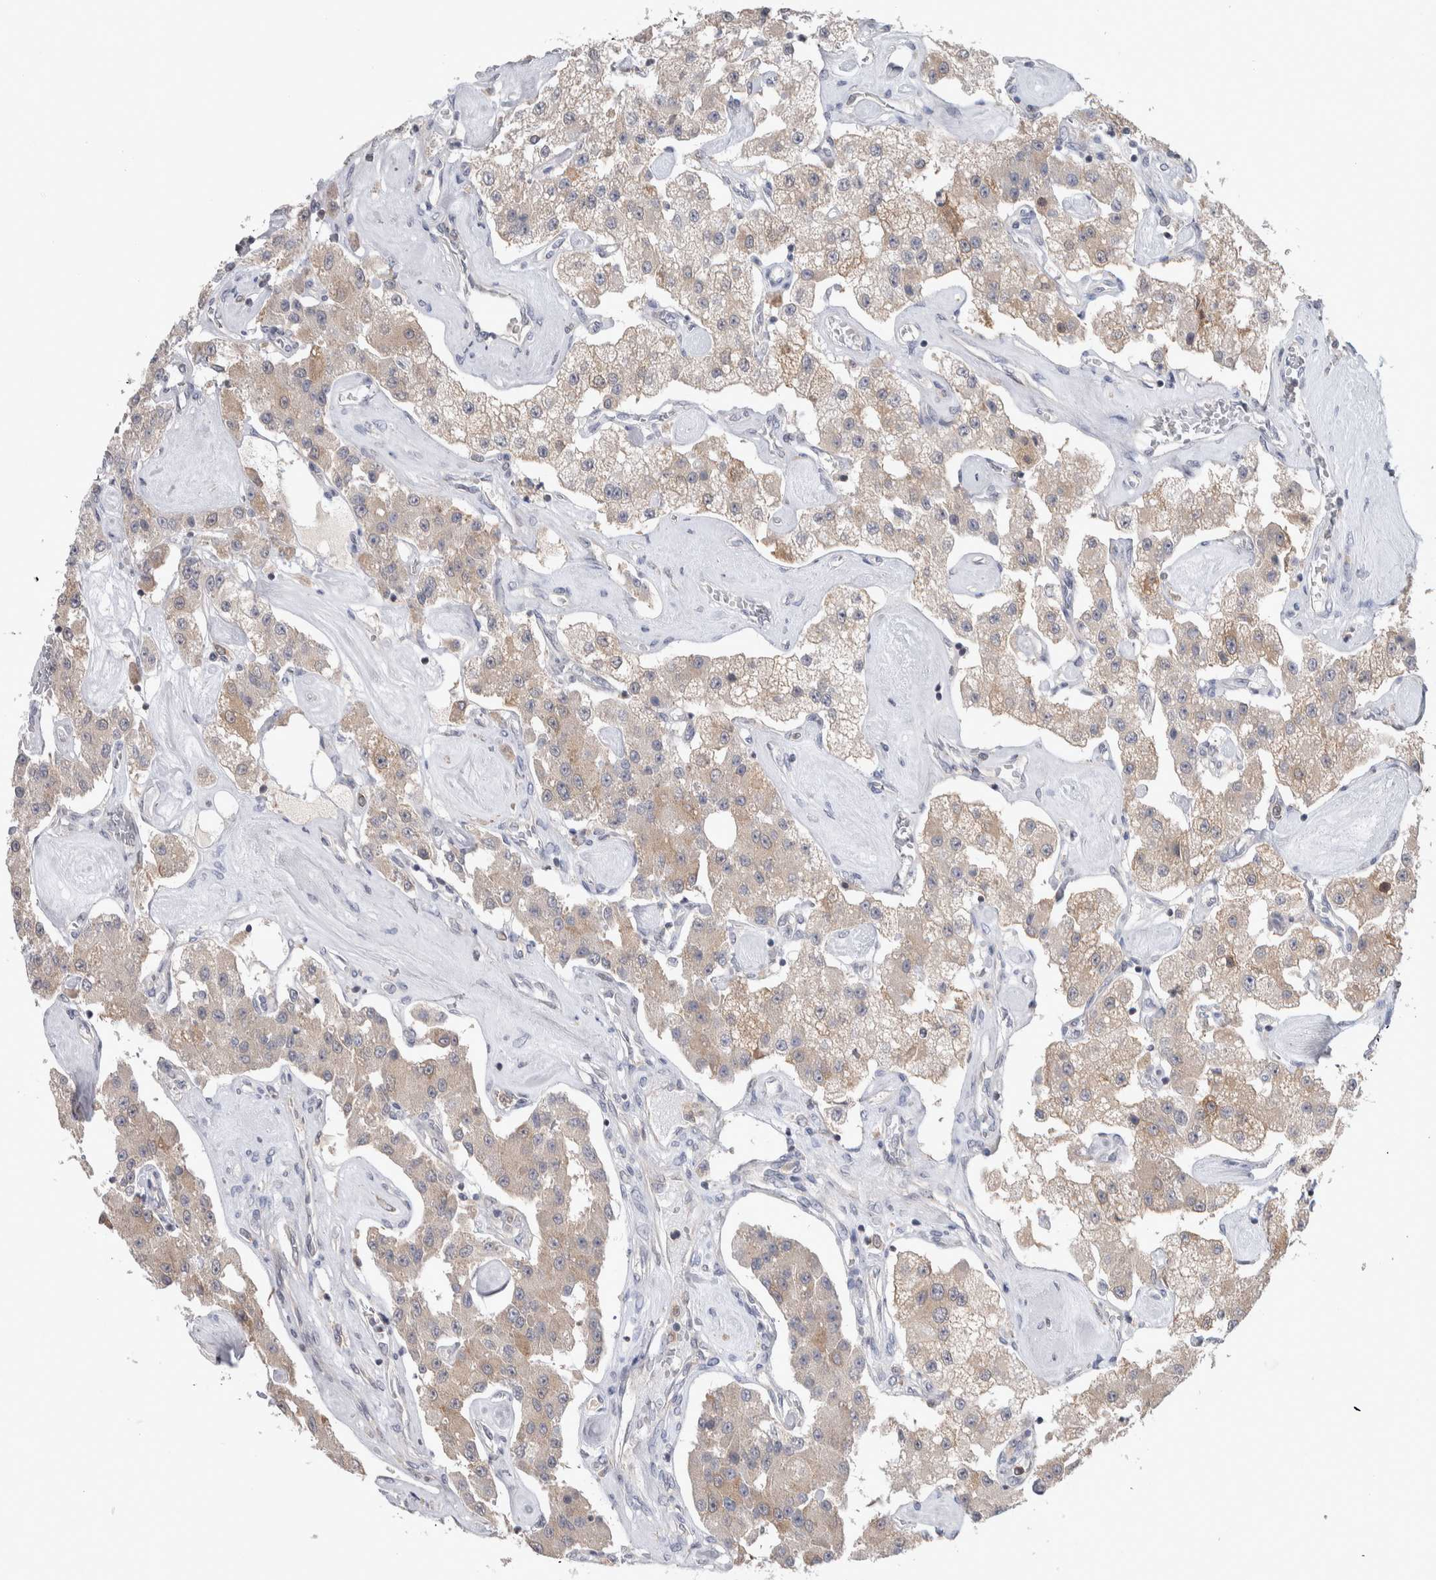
{"staining": {"intensity": "weak", "quantity": ">75%", "location": "cytoplasmic/membranous"}, "tissue": "carcinoid", "cell_type": "Tumor cells", "image_type": "cancer", "snomed": [{"axis": "morphology", "description": "Carcinoid, malignant, NOS"}, {"axis": "topography", "description": "Pancreas"}], "caption": "IHC (DAB (3,3'-diaminobenzidine)) staining of carcinoid displays weak cytoplasmic/membranous protein positivity in approximately >75% of tumor cells.", "gene": "HTATIP2", "patient": {"sex": "male", "age": 41}}